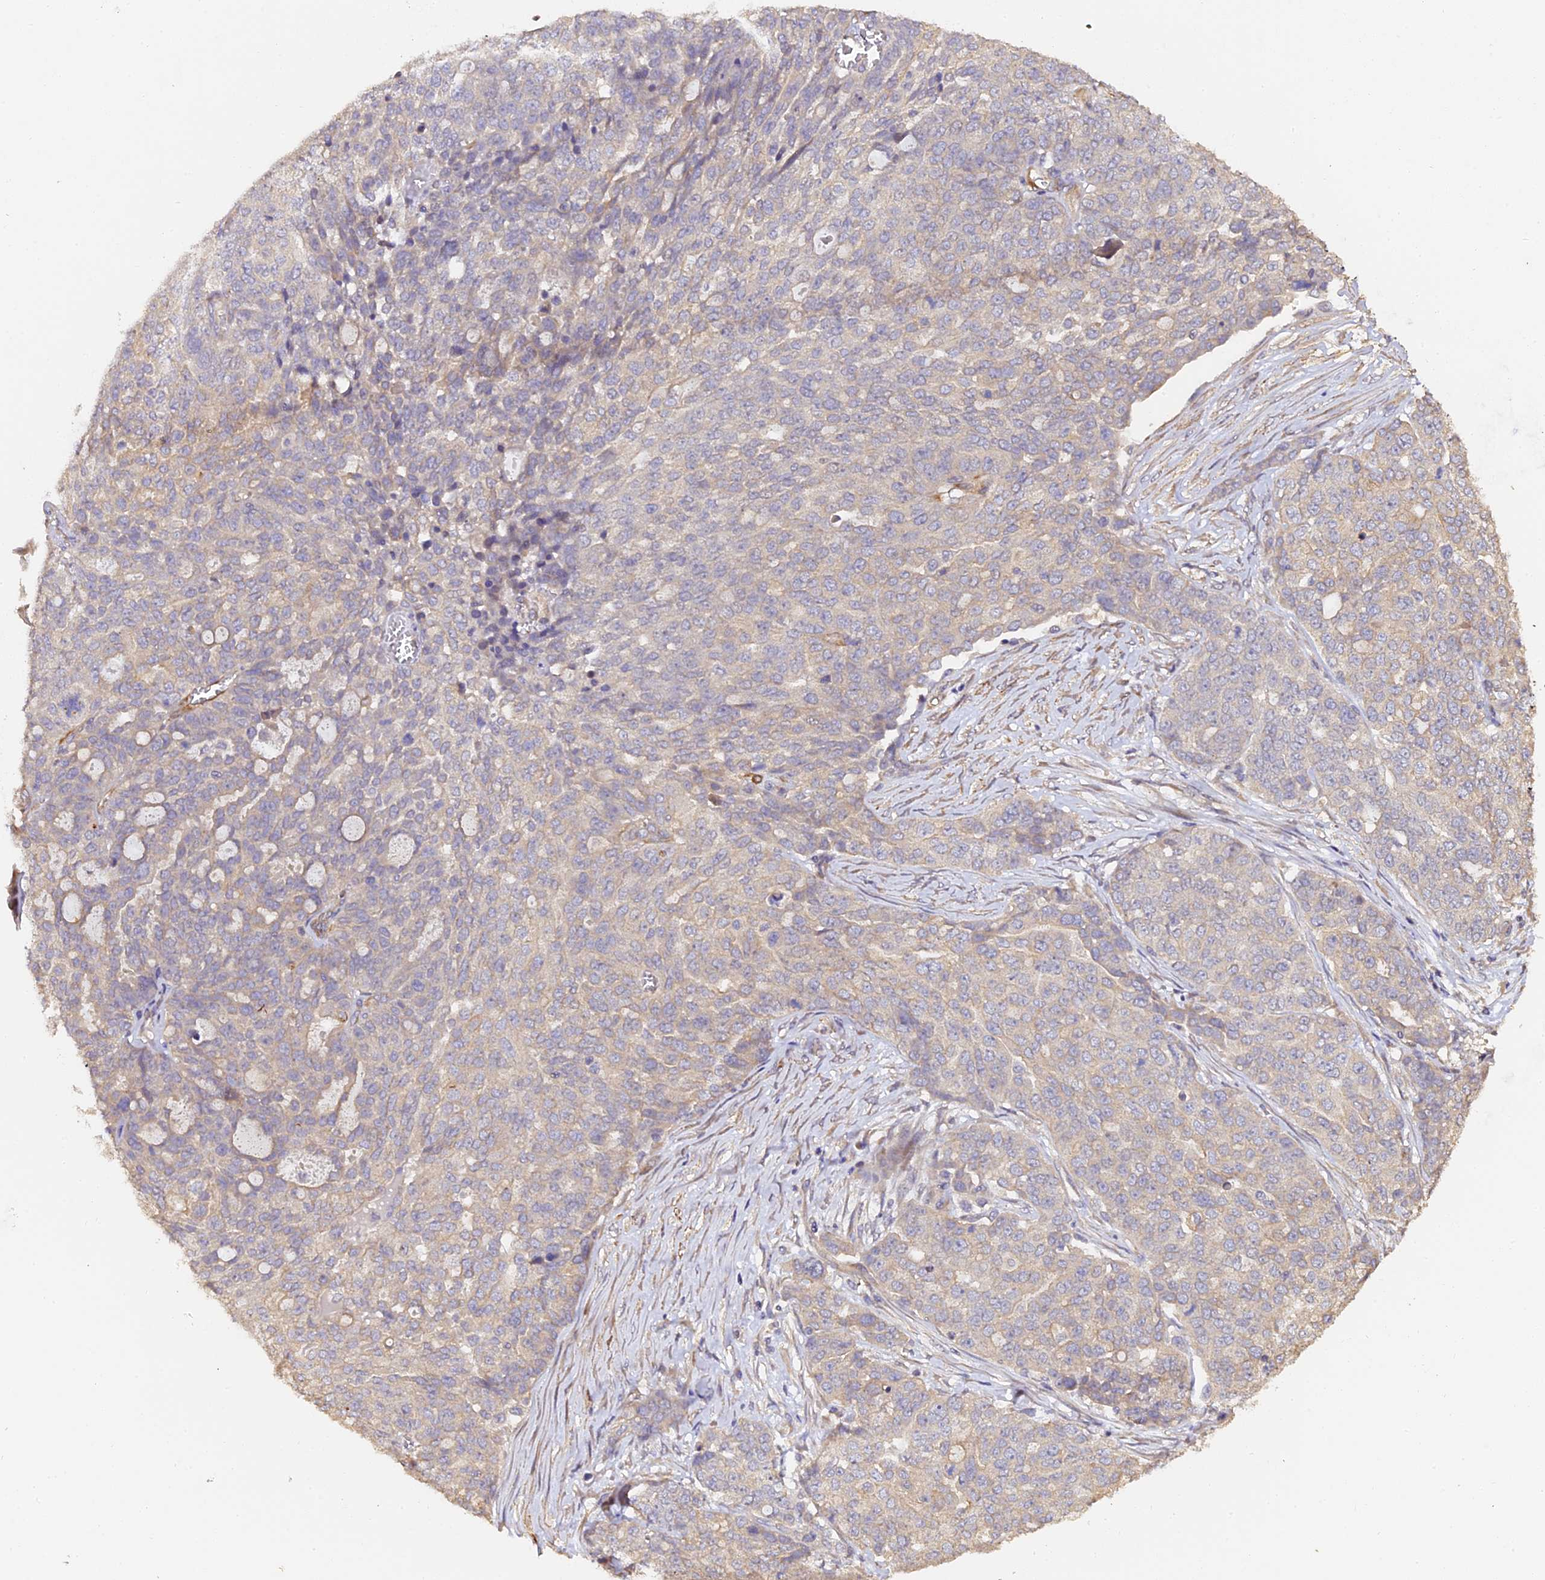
{"staining": {"intensity": "weak", "quantity": "25%-75%", "location": "cytoplasmic/membranous"}, "tissue": "ovarian cancer", "cell_type": "Tumor cells", "image_type": "cancer", "snomed": [{"axis": "morphology", "description": "Cystadenocarcinoma, serous, NOS"}, {"axis": "topography", "description": "Soft tissue"}, {"axis": "topography", "description": "Ovary"}], "caption": "Weak cytoplasmic/membranous staining for a protein is appreciated in approximately 25%-75% of tumor cells of ovarian cancer using IHC.", "gene": "TDO2", "patient": {"sex": "female", "age": 57}}